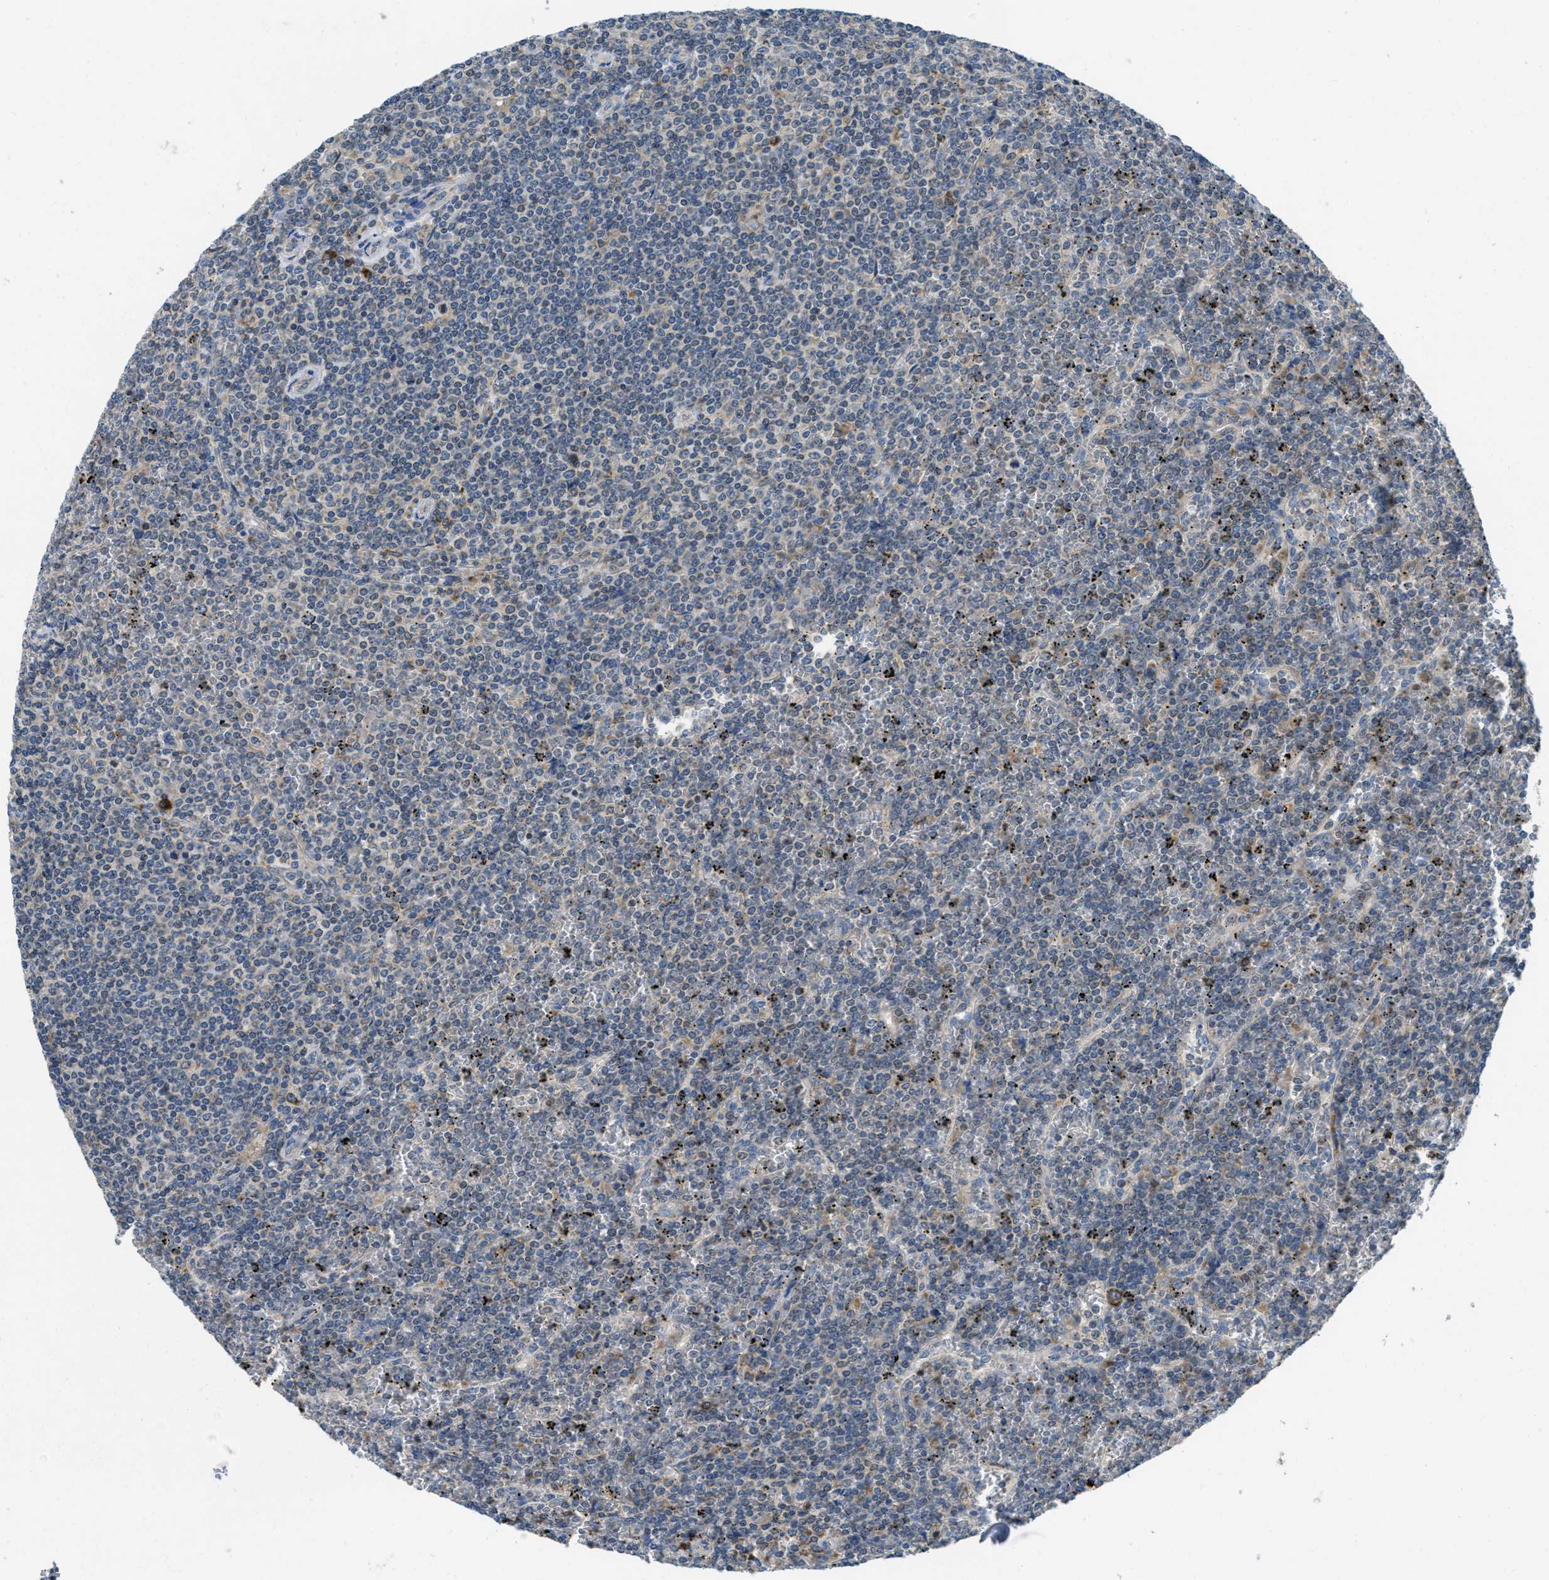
{"staining": {"intensity": "negative", "quantity": "none", "location": "none"}, "tissue": "lymphoma", "cell_type": "Tumor cells", "image_type": "cancer", "snomed": [{"axis": "morphology", "description": "Malignant lymphoma, non-Hodgkin's type, Low grade"}, {"axis": "topography", "description": "Spleen"}], "caption": "Immunohistochemistry (IHC) of human malignant lymphoma, non-Hodgkin's type (low-grade) exhibits no staining in tumor cells. The staining is performed using DAB brown chromogen with nuclei counter-stained in using hematoxylin.", "gene": "SSR1", "patient": {"sex": "female", "age": 19}}